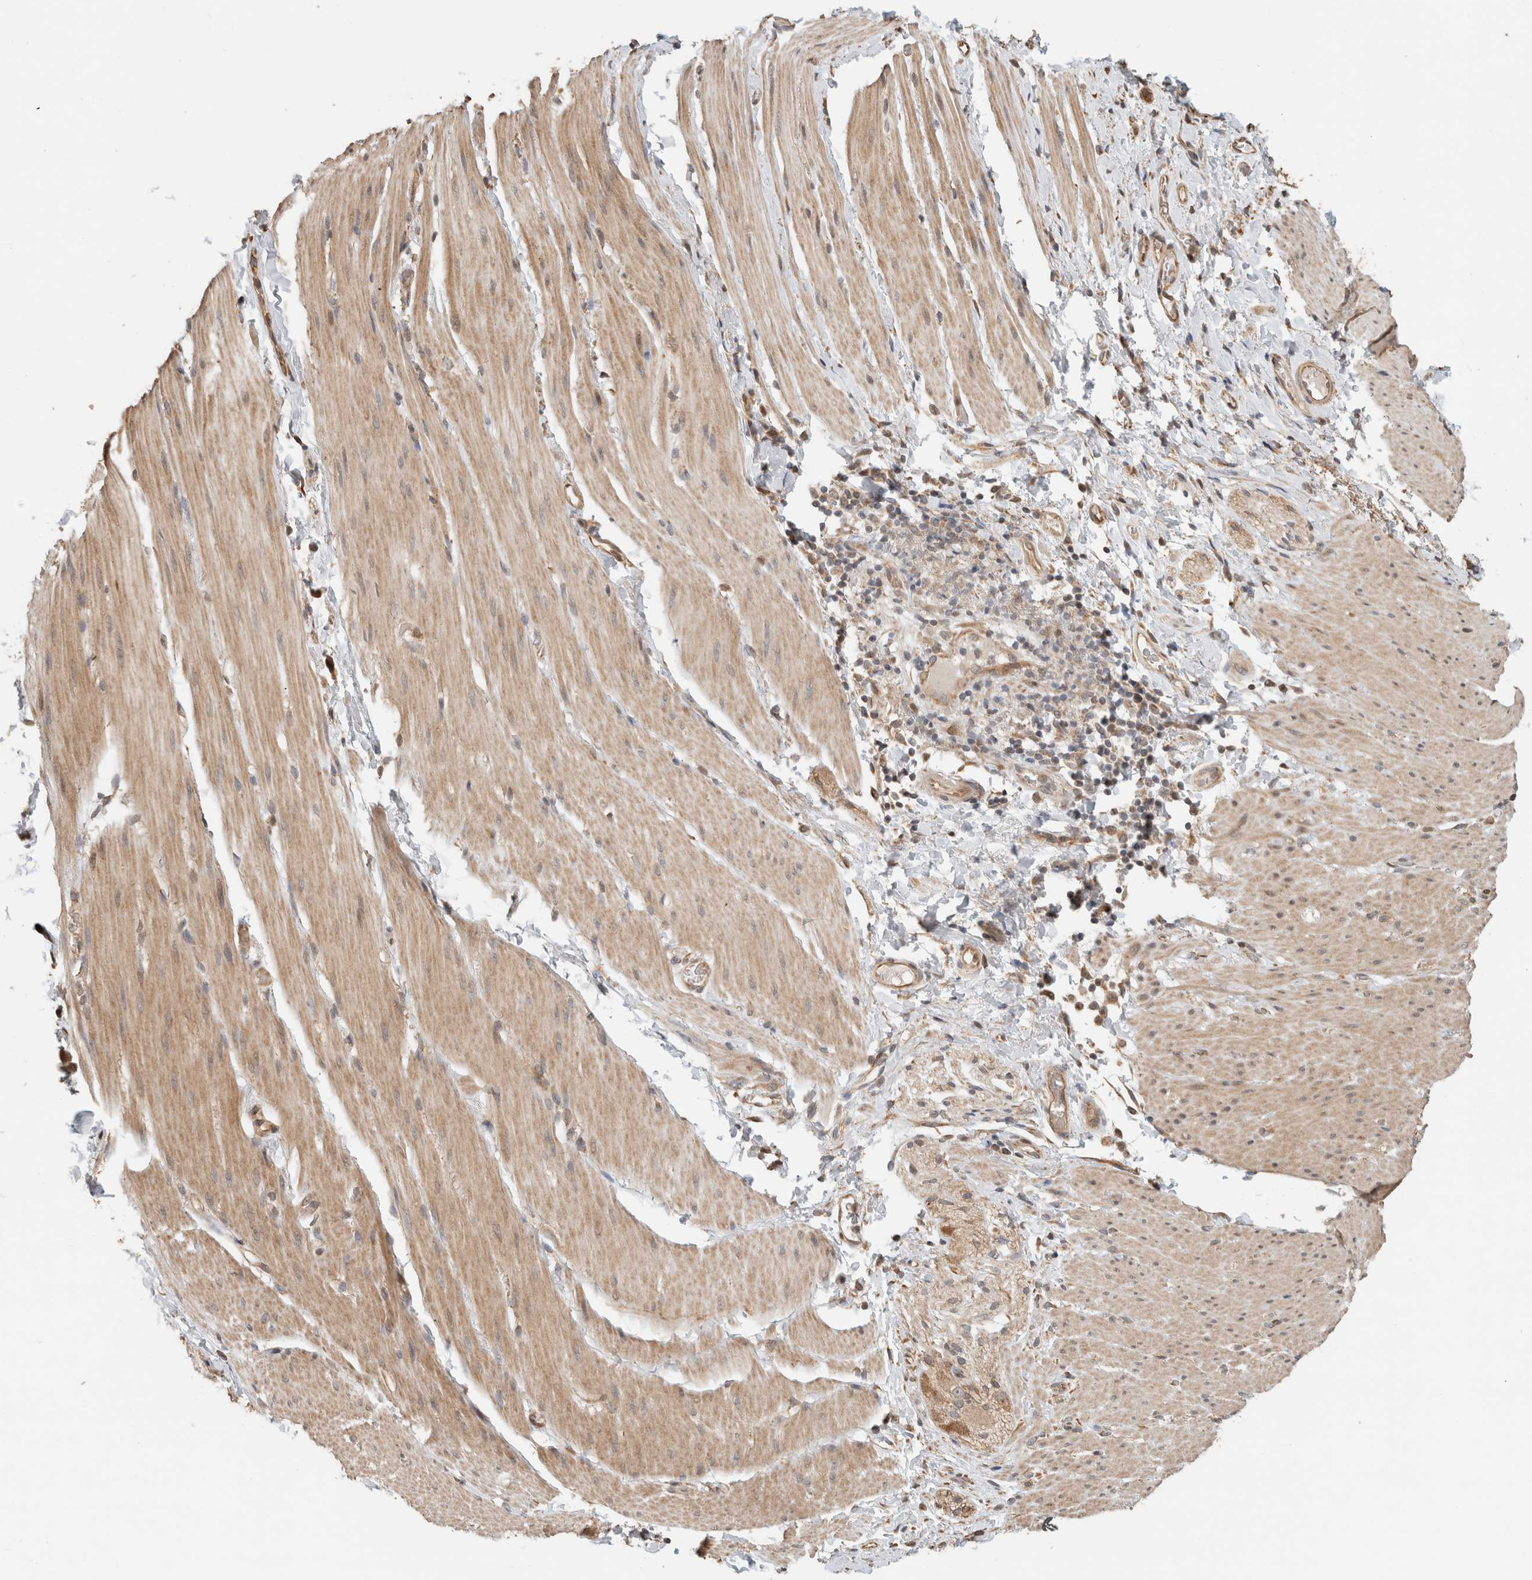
{"staining": {"intensity": "moderate", "quantity": ">75%", "location": "cytoplasmic/membranous"}, "tissue": "smooth muscle", "cell_type": "Smooth muscle cells", "image_type": "normal", "snomed": [{"axis": "morphology", "description": "Normal tissue, NOS"}, {"axis": "topography", "description": "Smooth muscle"}, {"axis": "topography", "description": "Small intestine"}], "caption": "A photomicrograph of human smooth muscle stained for a protein displays moderate cytoplasmic/membranous brown staining in smooth muscle cells. Nuclei are stained in blue.", "gene": "GINS4", "patient": {"sex": "female", "age": 84}}